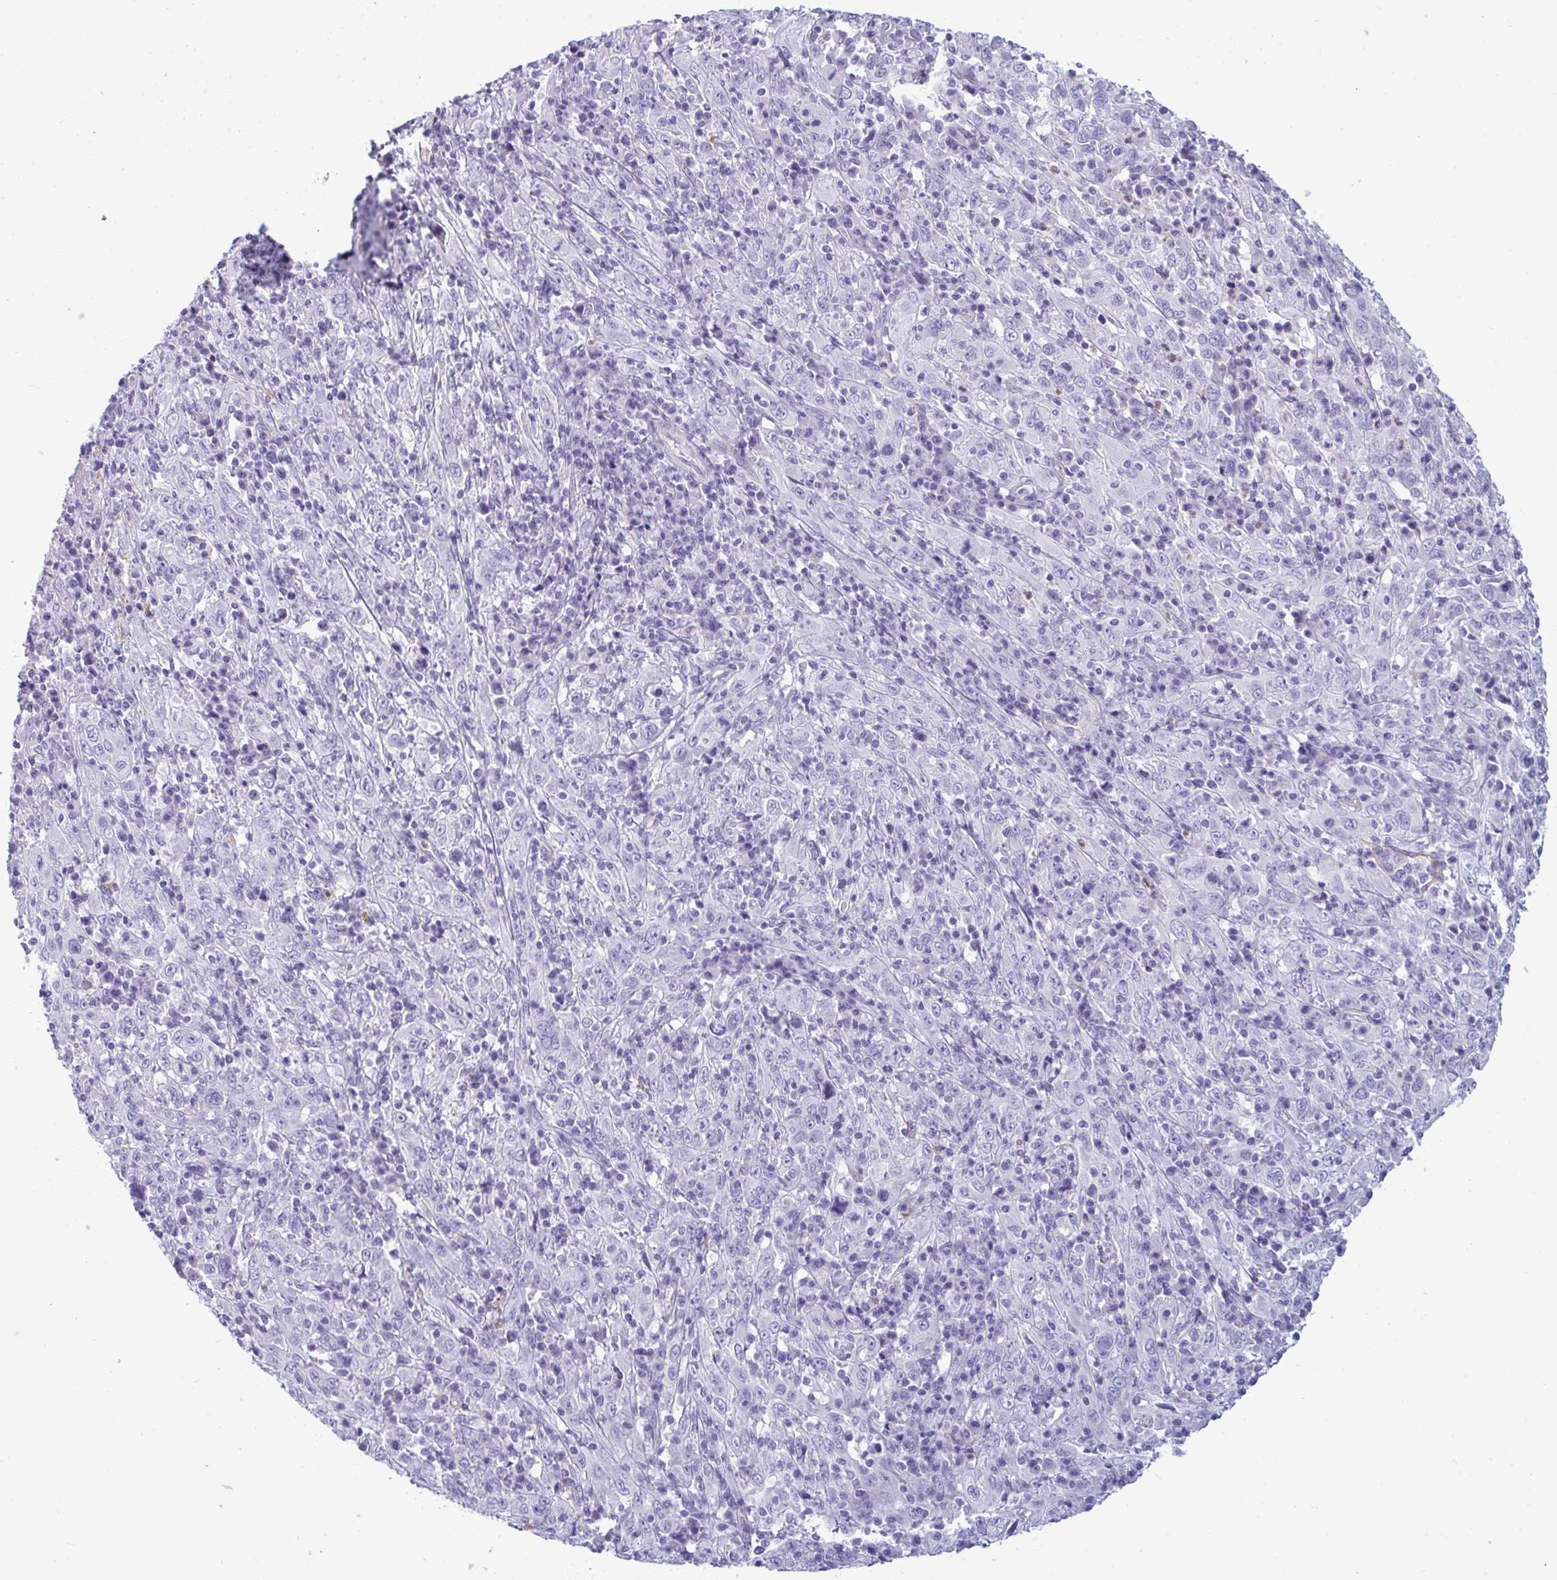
{"staining": {"intensity": "negative", "quantity": "none", "location": "none"}, "tissue": "cervical cancer", "cell_type": "Tumor cells", "image_type": "cancer", "snomed": [{"axis": "morphology", "description": "Squamous cell carcinoma, NOS"}, {"axis": "topography", "description": "Cervix"}], "caption": "Tumor cells show no significant expression in cervical squamous cell carcinoma.", "gene": "MYH10", "patient": {"sex": "female", "age": 46}}